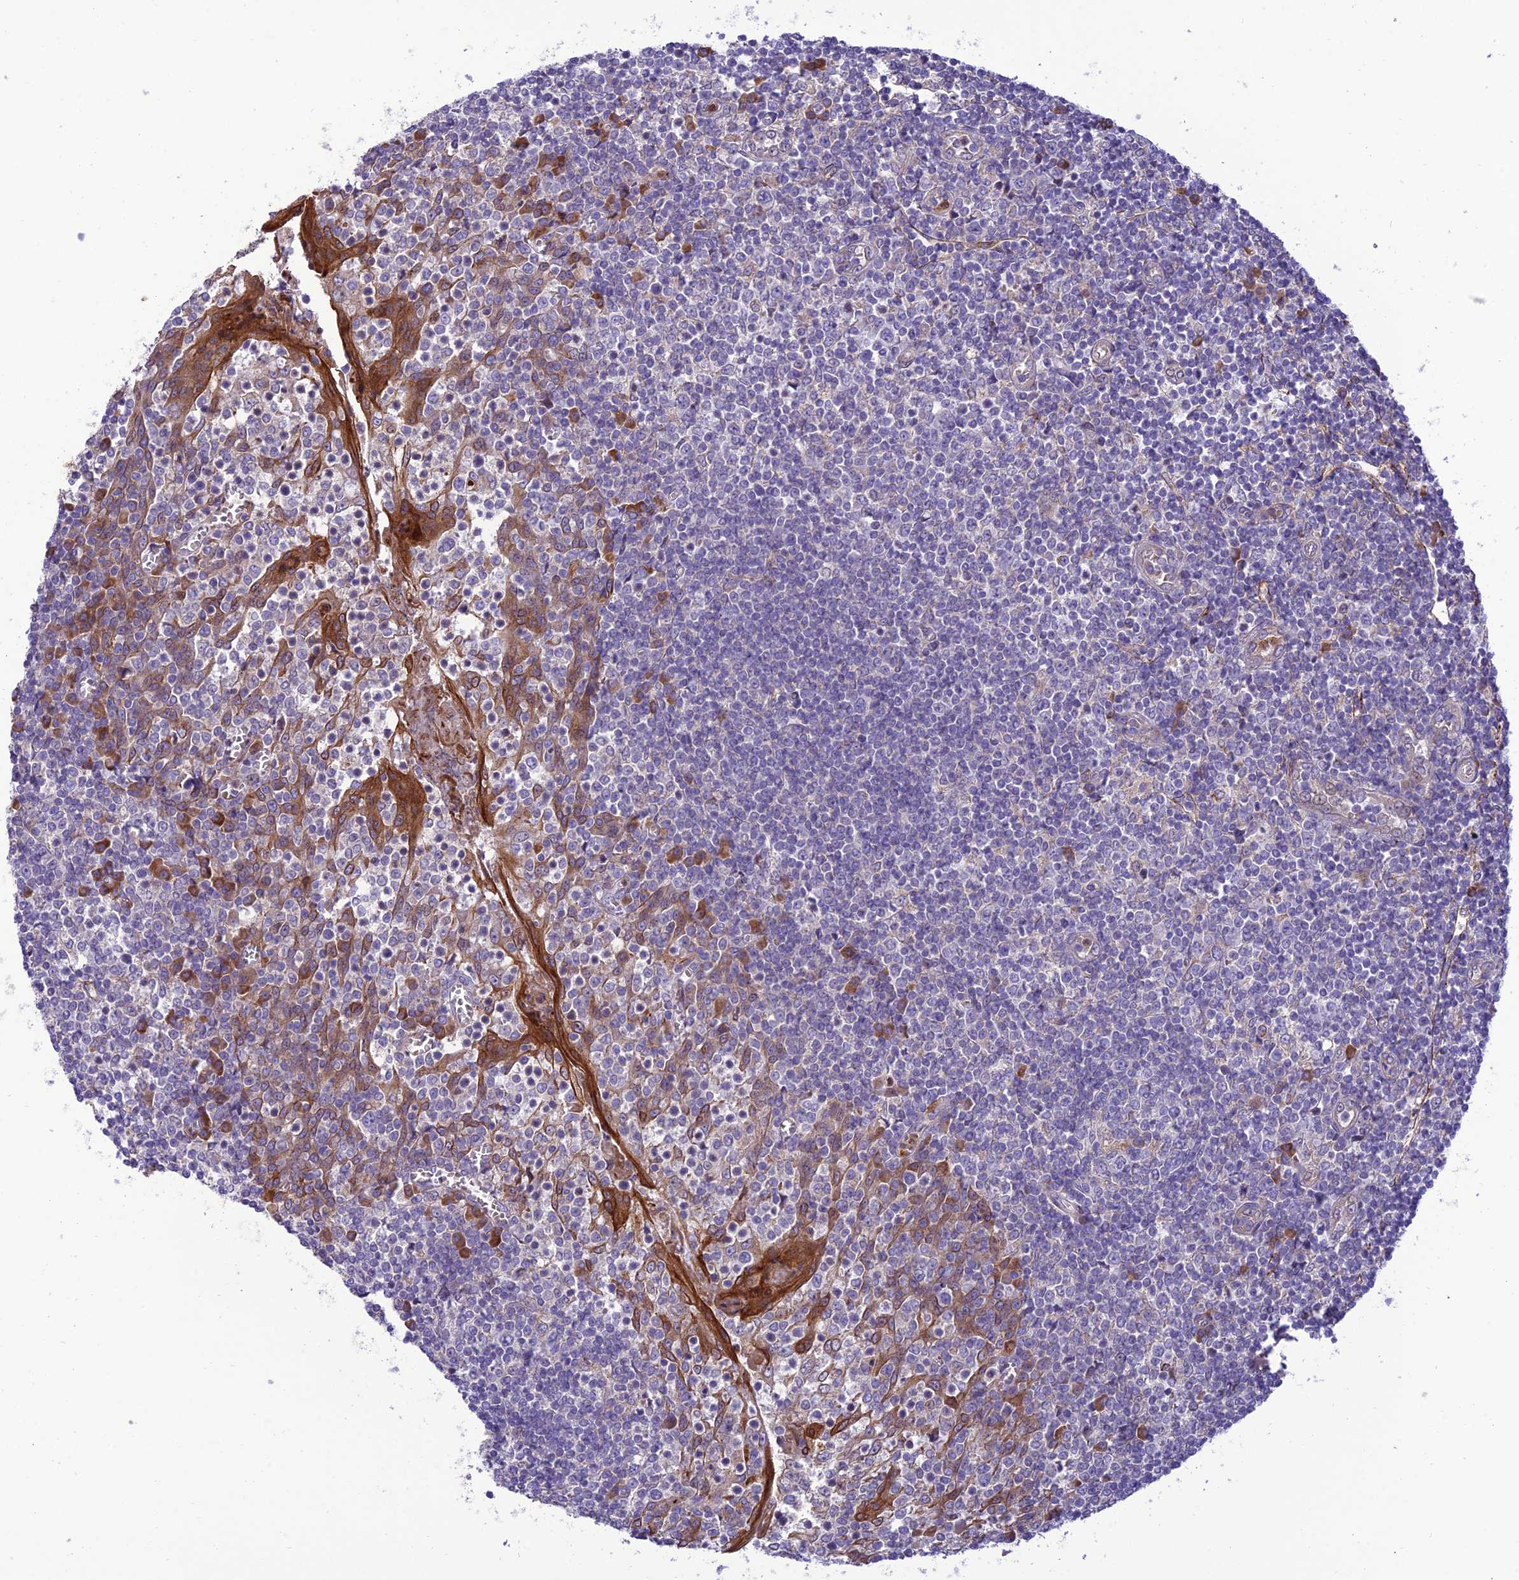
{"staining": {"intensity": "moderate", "quantity": "<25%", "location": "cytoplasmic/membranous"}, "tissue": "tonsil", "cell_type": "Germinal center cells", "image_type": "normal", "snomed": [{"axis": "morphology", "description": "Normal tissue, NOS"}, {"axis": "topography", "description": "Tonsil"}], "caption": "Immunohistochemistry staining of benign tonsil, which reveals low levels of moderate cytoplasmic/membranous staining in approximately <25% of germinal center cells indicating moderate cytoplasmic/membranous protein positivity. The staining was performed using DAB (brown) for protein detection and nuclei were counterstained in hematoxylin (blue).", "gene": "JMY", "patient": {"sex": "female", "age": 19}}